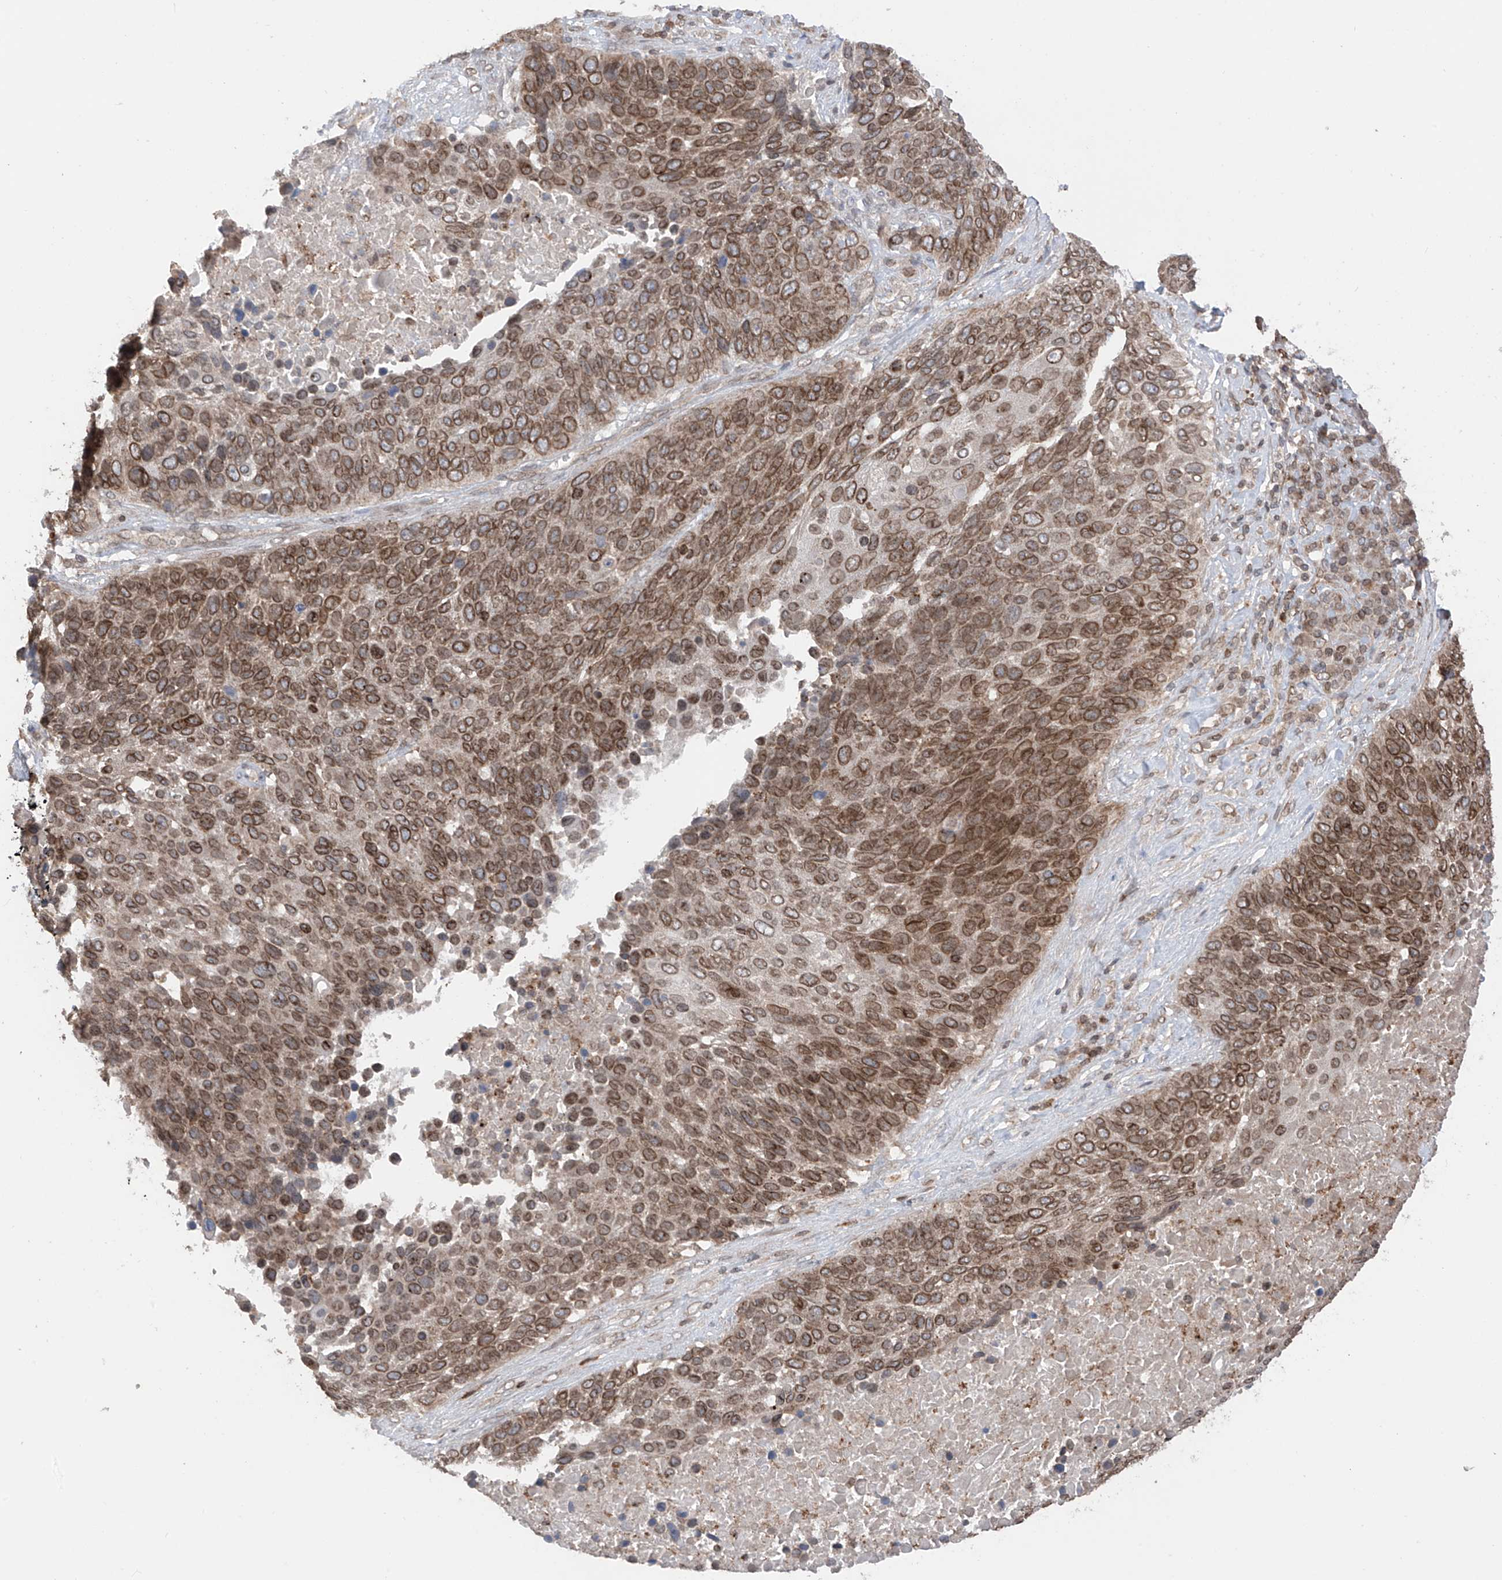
{"staining": {"intensity": "moderate", "quantity": ">75%", "location": "cytoplasmic/membranous,nuclear"}, "tissue": "lung cancer", "cell_type": "Tumor cells", "image_type": "cancer", "snomed": [{"axis": "morphology", "description": "Squamous cell carcinoma, NOS"}, {"axis": "topography", "description": "Lung"}], "caption": "Lung squamous cell carcinoma tissue reveals moderate cytoplasmic/membranous and nuclear positivity in about >75% of tumor cells", "gene": "AHCTF1", "patient": {"sex": "male", "age": 66}}